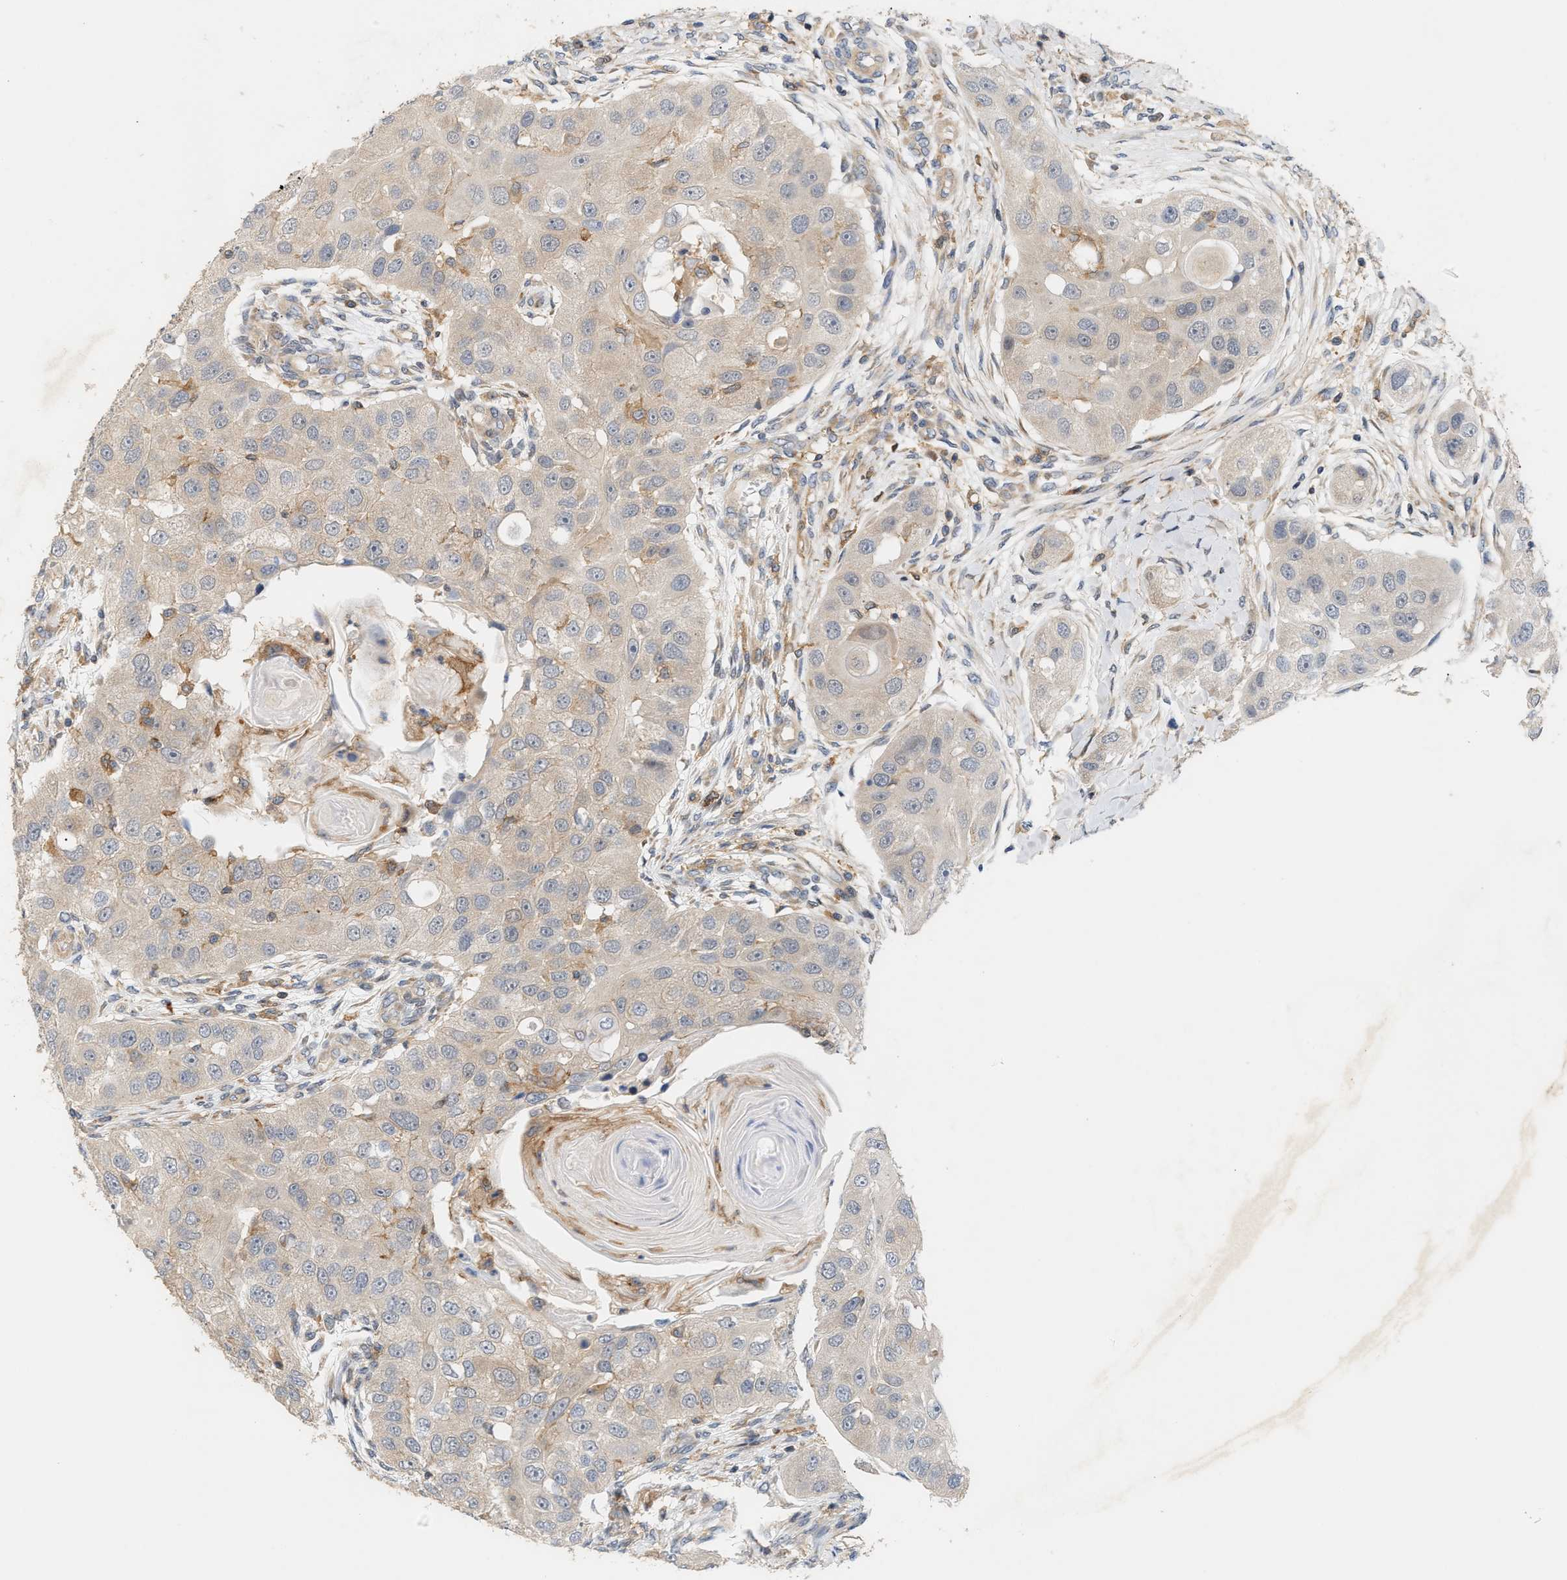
{"staining": {"intensity": "weak", "quantity": "<25%", "location": "cytoplasmic/membranous"}, "tissue": "head and neck cancer", "cell_type": "Tumor cells", "image_type": "cancer", "snomed": [{"axis": "morphology", "description": "Normal tissue, NOS"}, {"axis": "morphology", "description": "Squamous cell carcinoma, NOS"}, {"axis": "topography", "description": "Skeletal muscle"}, {"axis": "topography", "description": "Head-Neck"}], "caption": "Immunohistochemistry (IHC) of human squamous cell carcinoma (head and neck) shows no positivity in tumor cells.", "gene": "DBNL", "patient": {"sex": "male", "age": 51}}